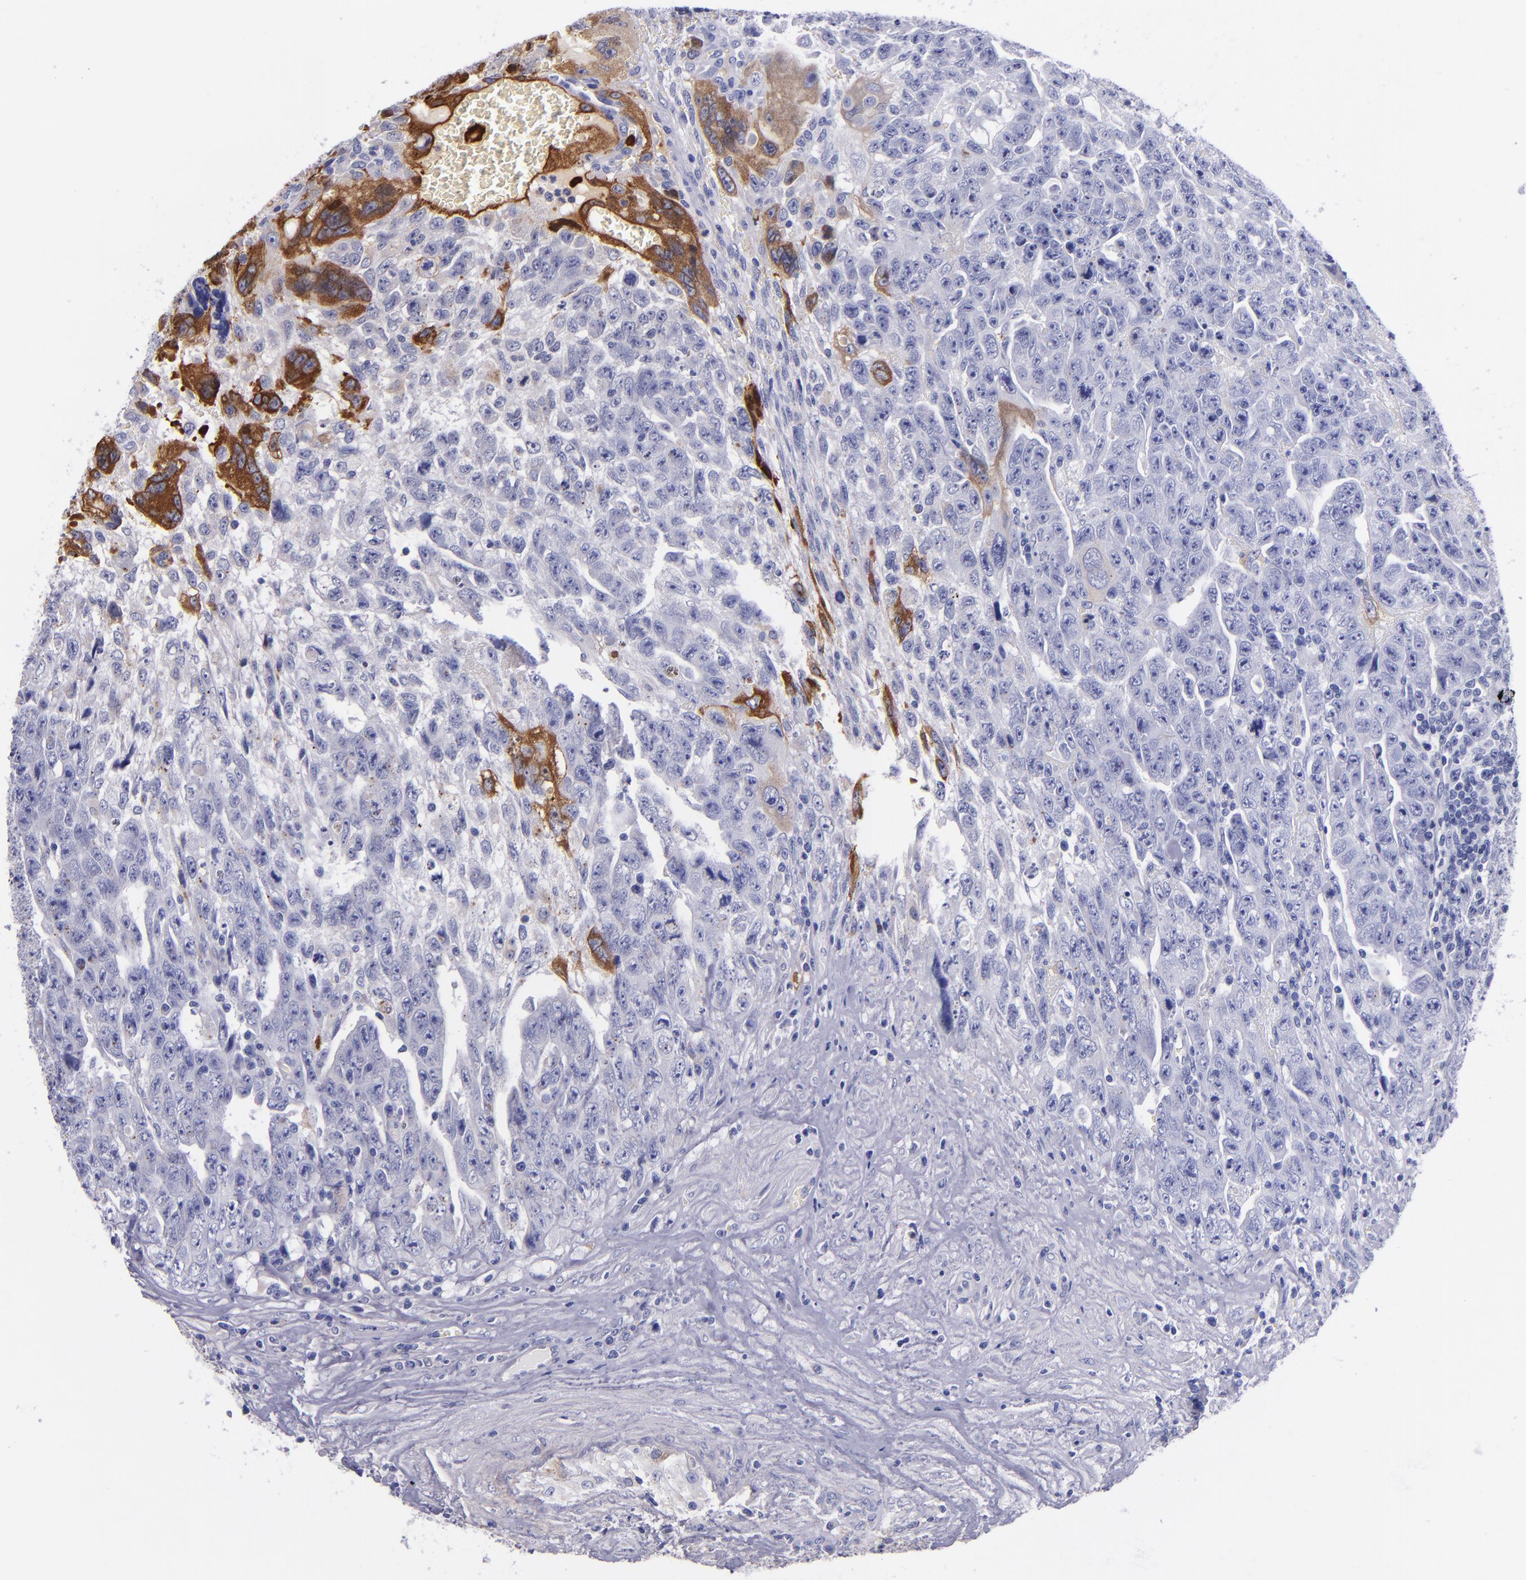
{"staining": {"intensity": "strong", "quantity": "<25%", "location": "cytoplasmic/membranous"}, "tissue": "testis cancer", "cell_type": "Tumor cells", "image_type": "cancer", "snomed": [{"axis": "morphology", "description": "Carcinoma, Embryonal, NOS"}, {"axis": "topography", "description": "Testis"}], "caption": "Testis cancer (embryonal carcinoma) tissue demonstrates strong cytoplasmic/membranous staining in approximately <25% of tumor cells, visualized by immunohistochemistry.", "gene": "IVL", "patient": {"sex": "male", "age": 28}}